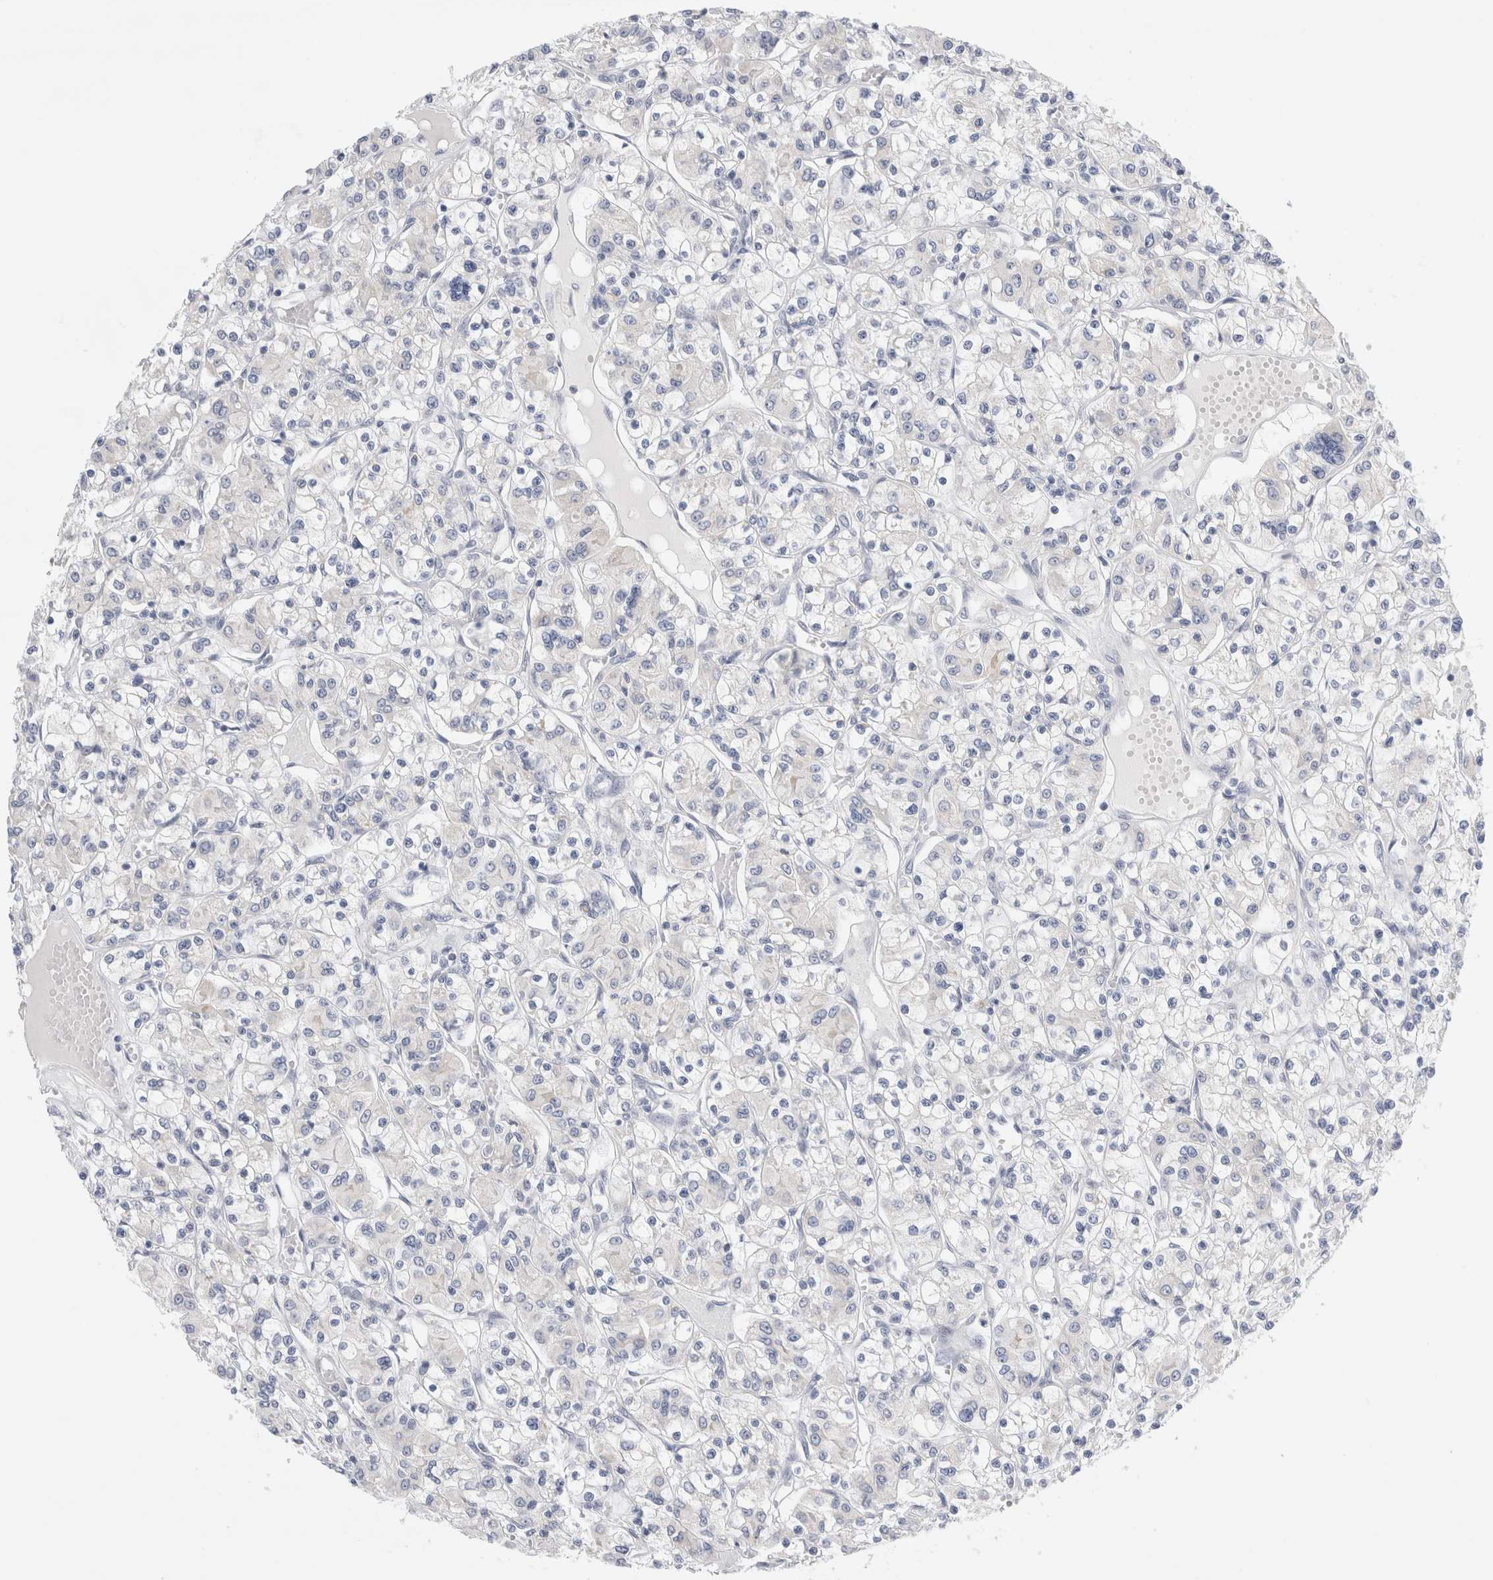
{"staining": {"intensity": "negative", "quantity": "none", "location": "none"}, "tissue": "renal cancer", "cell_type": "Tumor cells", "image_type": "cancer", "snomed": [{"axis": "morphology", "description": "Adenocarcinoma, NOS"}, {"axis": "topography", "description": "Kidney"}], "caption": "A histopathology image of human renal adenocarcinoma is negative for staining in tumor cells.", "gene": "SLC22A12", "patient": {"sex": "female", "age": 59}}